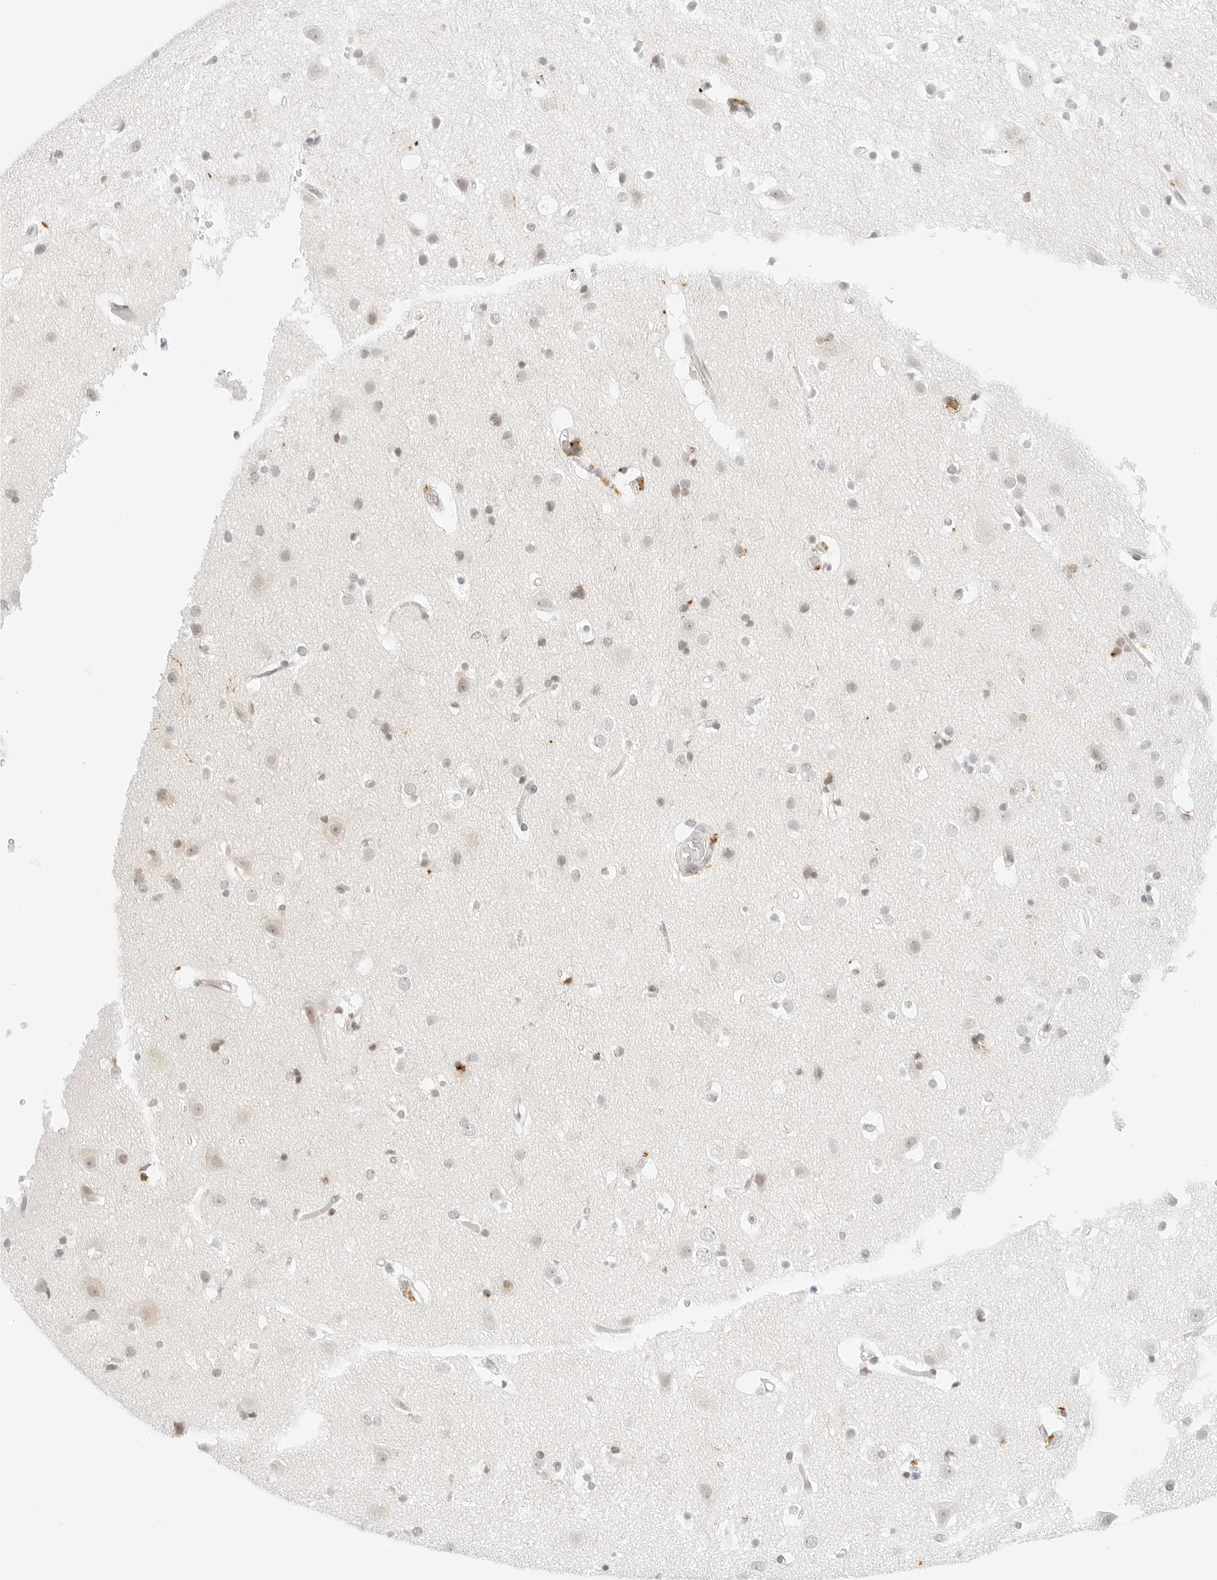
{"staining": {"intensity": "weak", "quantity": ">75%", "location": "nuclear"}, "tissue": "cerebral cortex", "cell_type": "Endothelial cells", "image_type": "normal", "snomed": [{"axis": "morphology", "description": "Normal tissue, NOS"}, {"axis": "topography", "description": "Cerebral cortex"}], "caption": "Cerebral cortex was stained to show a protein in brown. There is low levels of weak nuclear staining in approximately >75% of endothelial cells.", "gene": "POLR3C", "patient": {"sex": "male", "age": 54}}